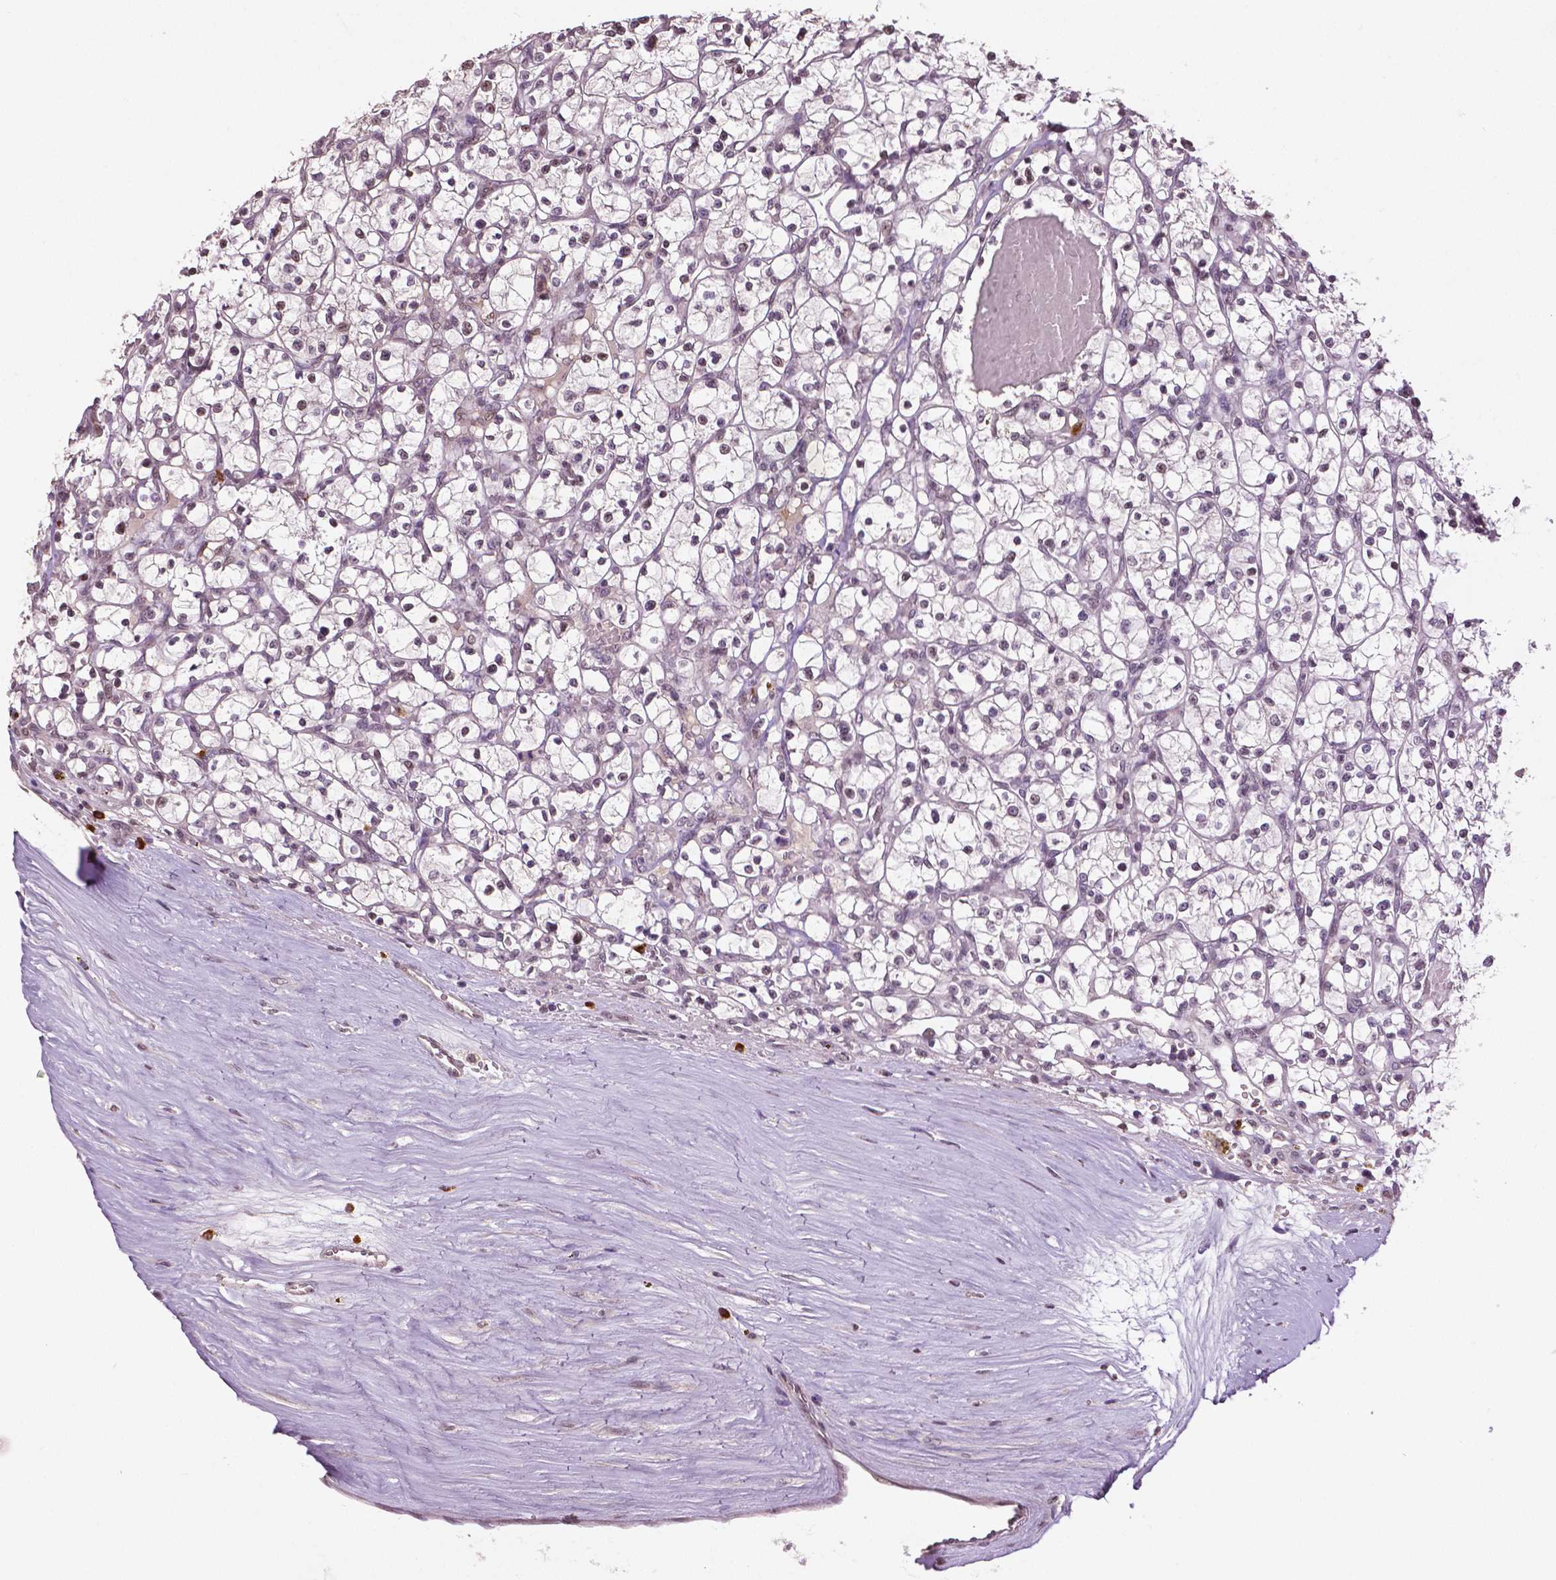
{"staining": {"intensity": "weak", "quantity": "<25%", "location": "nuclear"}, "tissue": "renal cancer", "cell_type": "Tumor cells", "image_type": "cancer", "snomed": [{"axis": "morphology", "description": "Adenocarcinoma, NOS"}, {"axis": "topography", "description": "Kidney"}], "caption": "The immunohistochemistry histopathology image has no significant staining in tumor cells of renal cancer (adenocarcinoma) tissue.", "gene": "DLX5", "patient": {"sex": "female", "age": 64}}